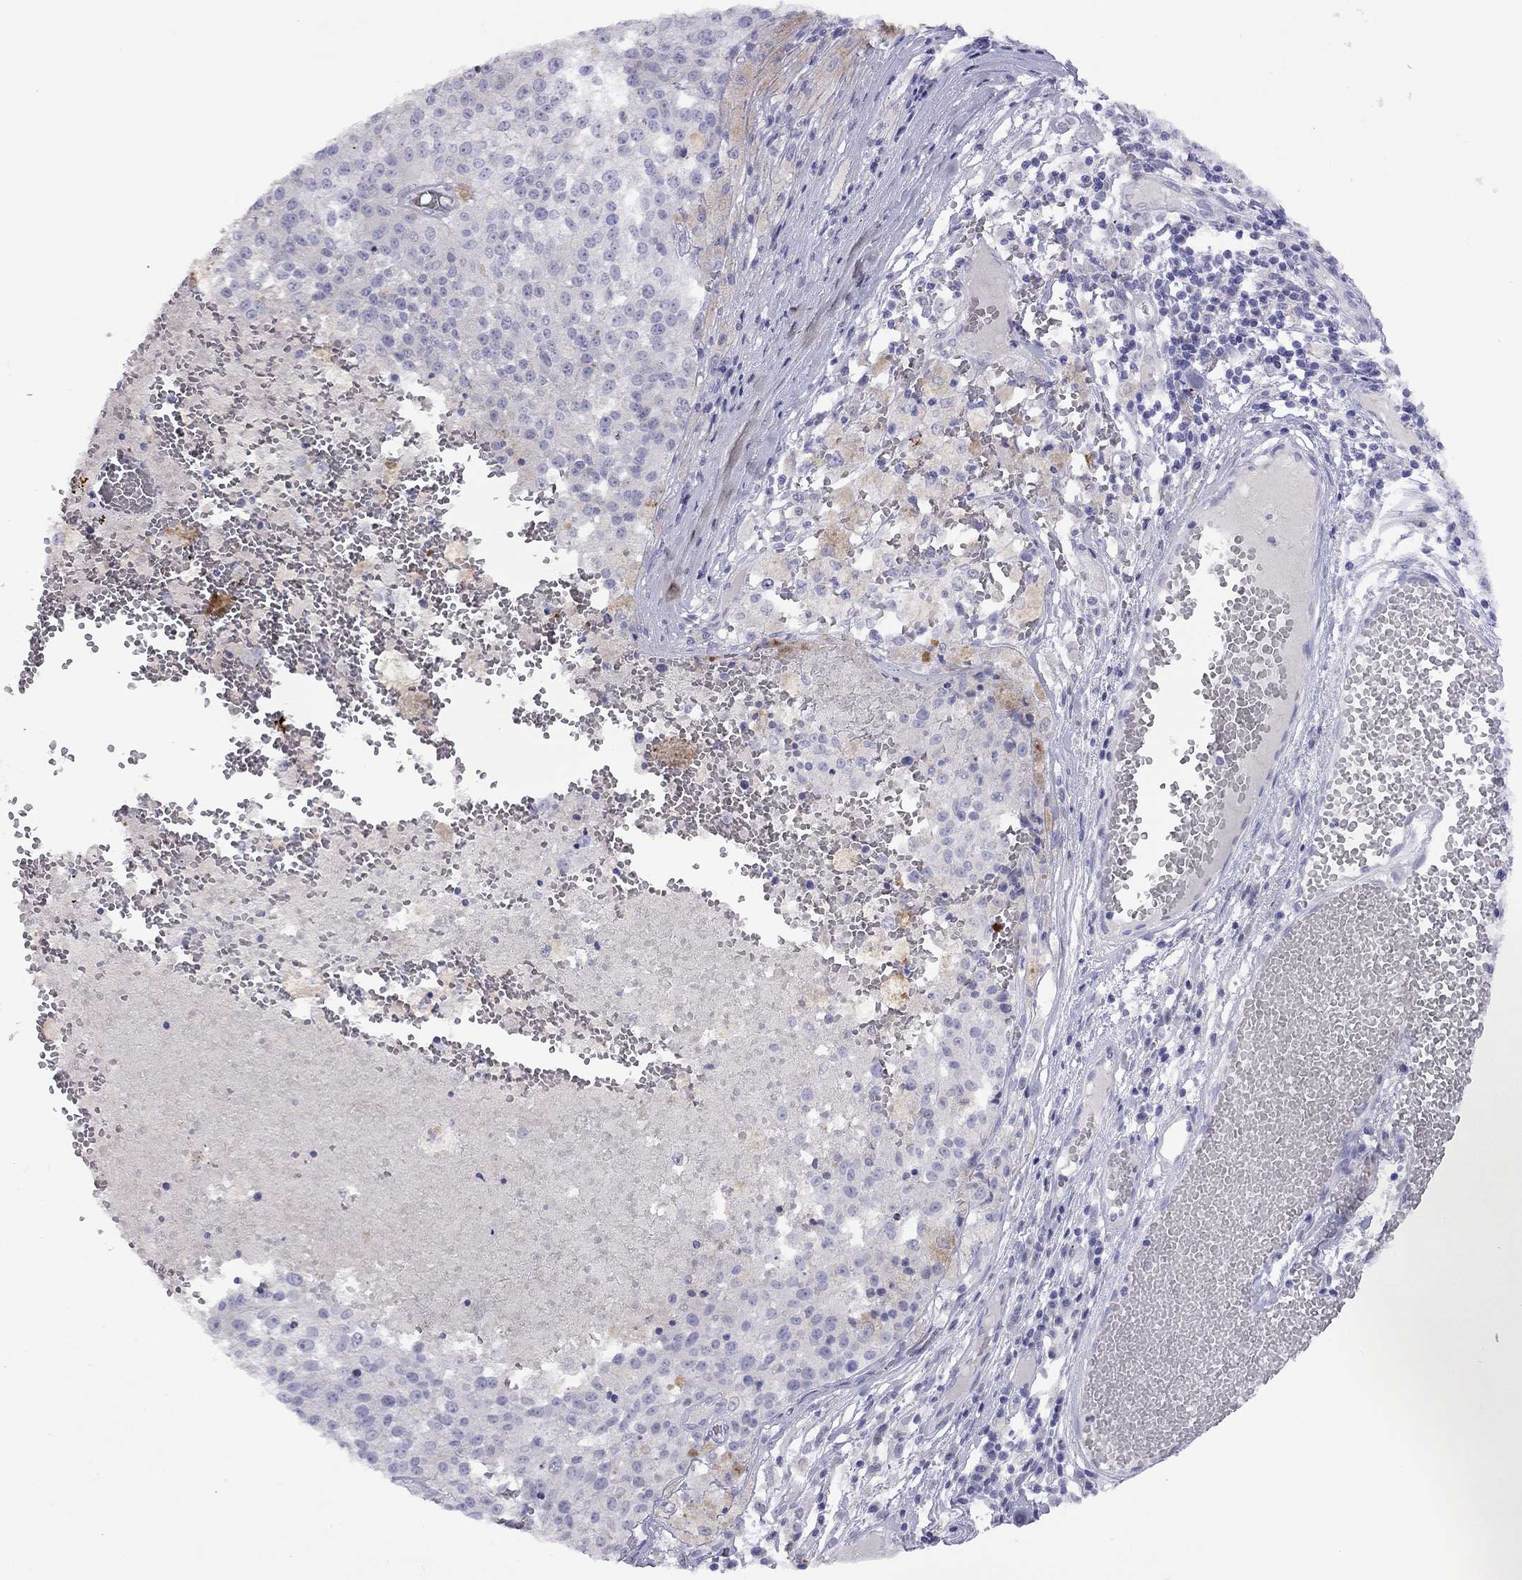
{"staining": {"intensity": "negative", "quantity": "none", "location": "none"}, "tissue": "melanoma", "cell_type": "Tumor cells", "image_type": "cancer", "snomed": [{"axis": "morphology", "description": "Malignant melanoma, Metastatic site"}, {"axis": "topography", "description": "Lymph node"}], "caption": "DAB immunohistochemical staining of malignant melanoma (metastatic site) exhibits no significant staining in tumor cells.", "gene": "CPNE4", "patient": {"sex": "female", "age": 64}}